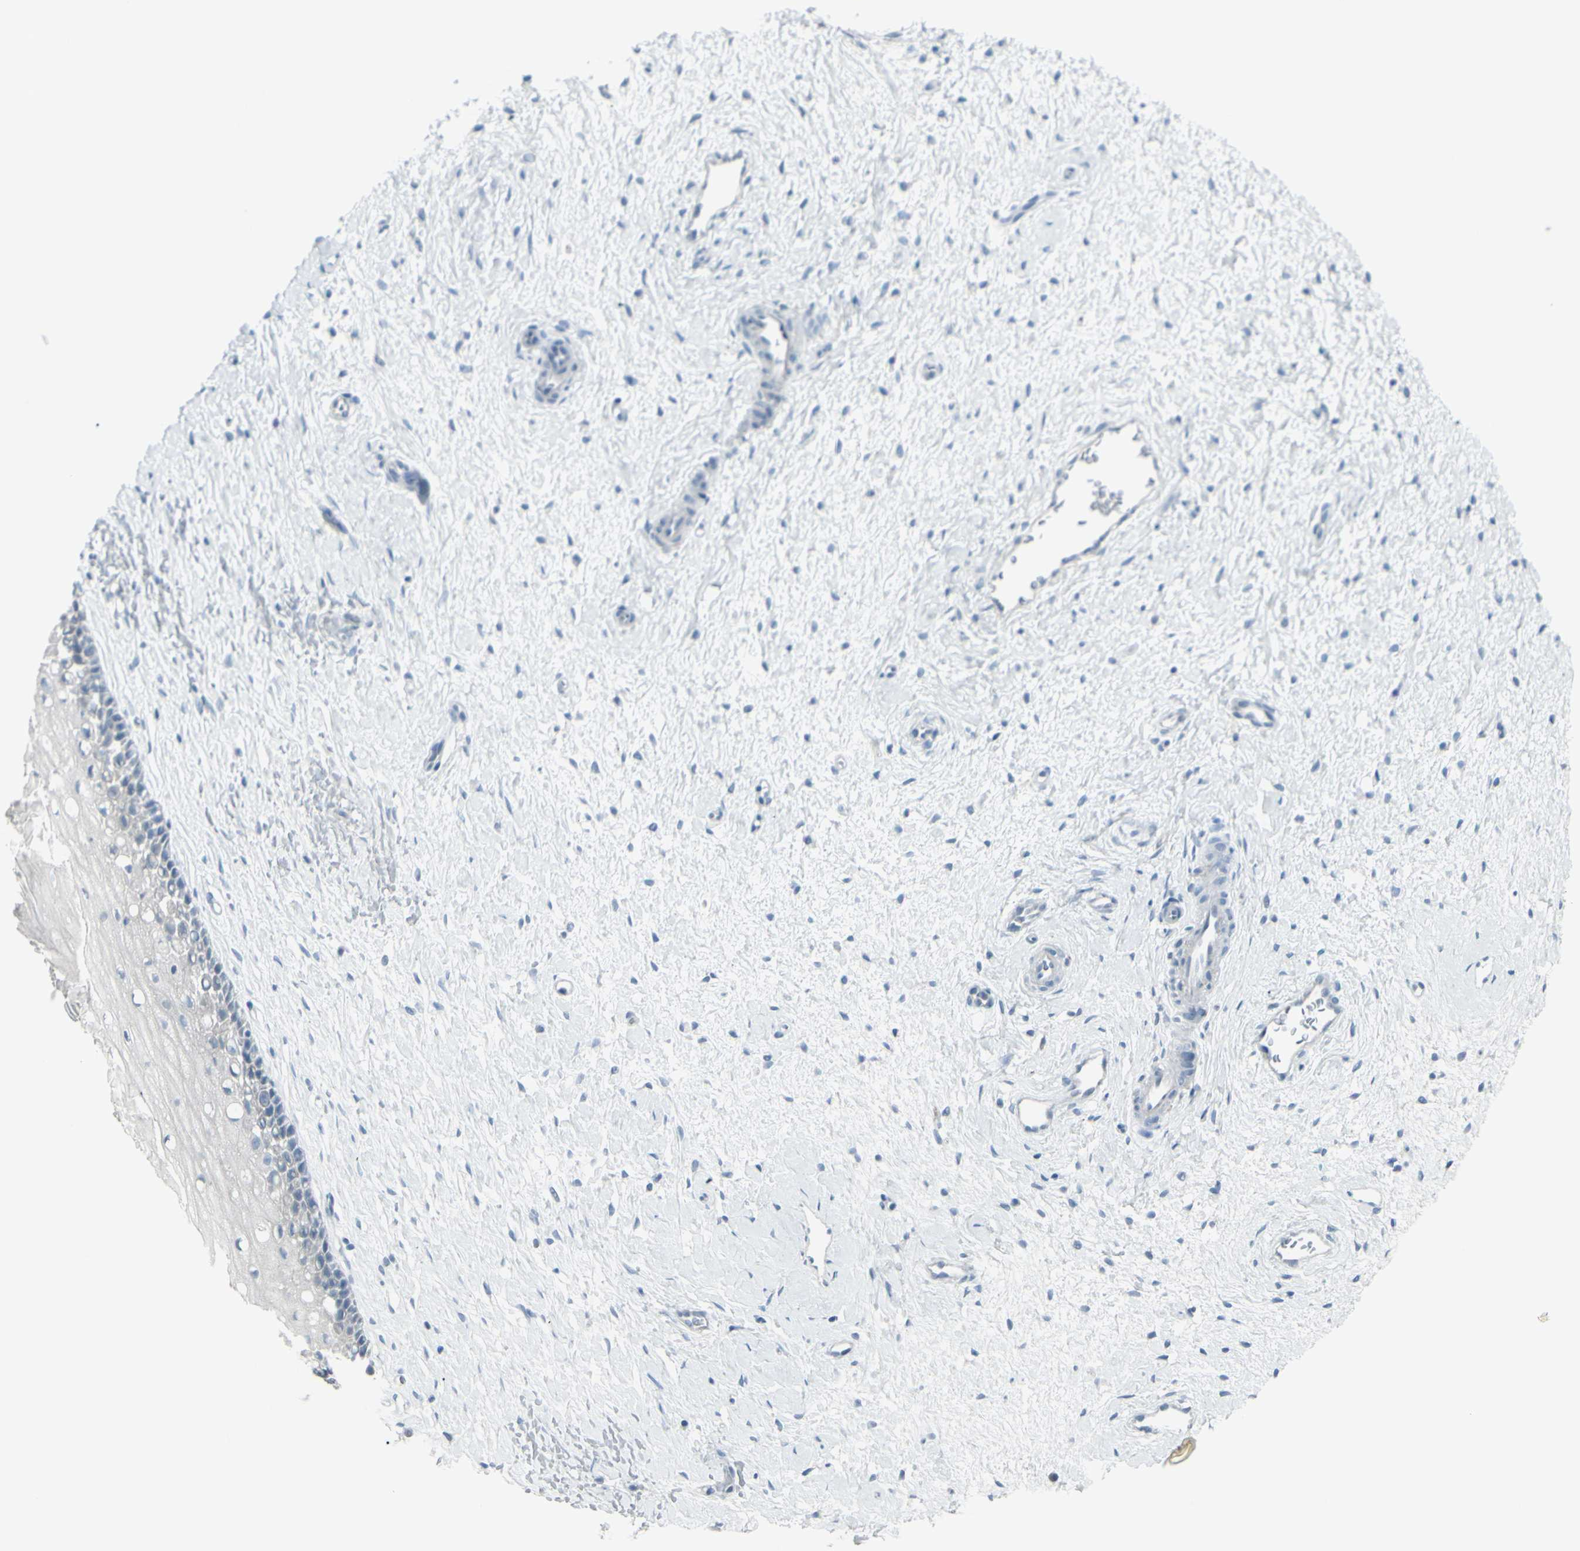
{"staining": {"intensity": "negative", "quantity": "none", "location": "none"}, "tissue": "cervix", "cell_type": "Squamous epithelial cells", "image_type": "normal", "snomed": [{"axis": "morphology", "description": "Normal tissue, NOS"}, {"axis": "topography", "description": "Cervix"}], "caption": "IHC photomicrograph of normal cervix: human cervix stained with DAB (3,3'-diaminobenzidine) demonstrates no significant protein positivity in squamous epithelial cells.", "gene": "RAB3A", "patient": {"sex": "female", "age": 39}}